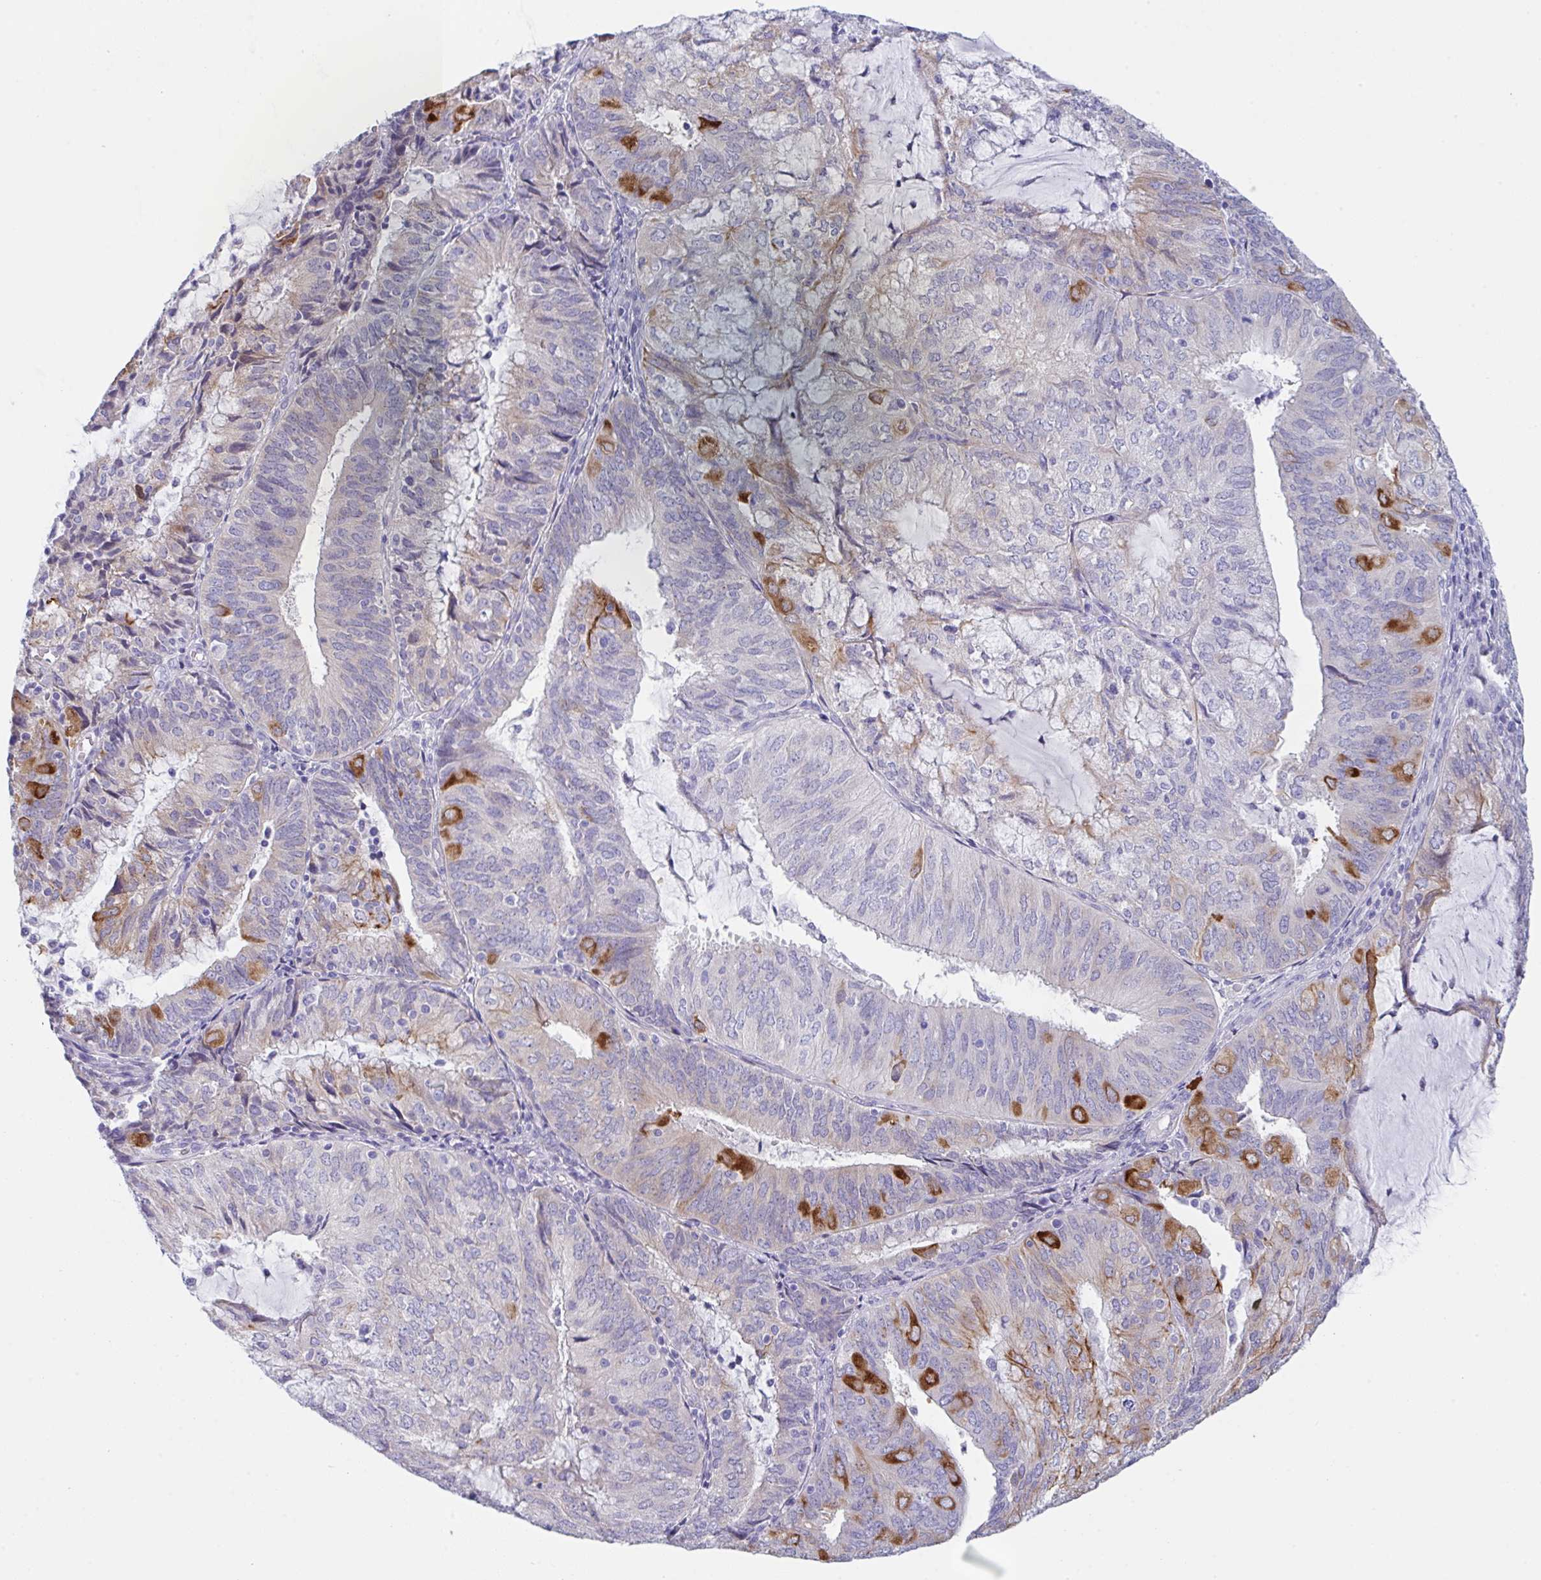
{"staining": {"intensity": "strong", "quantity": "<25%", "location": "cytoplasmic/membranous"}, "tissue": "endometrial cancer", "cell_type": "Tumor cells", "image_type": "cancer", "snomed": [{"axis": "morphology", "description": "Adenocarcinoma, NOS"}, {"axis": "topography", "description": "Endometrium"}], "caption": "Immunohistochemical staining of endometrial adenocarcinoma shows strong cytoplasmic/membranous protein staining in about <25% of tumor cells. (DAB (3,3'-diaminobenzidine) IHC, brown staining for protein, blue staining for nuclei).", "gene": "TRAF4", "patient": {"sex": "female", "age": 81}}